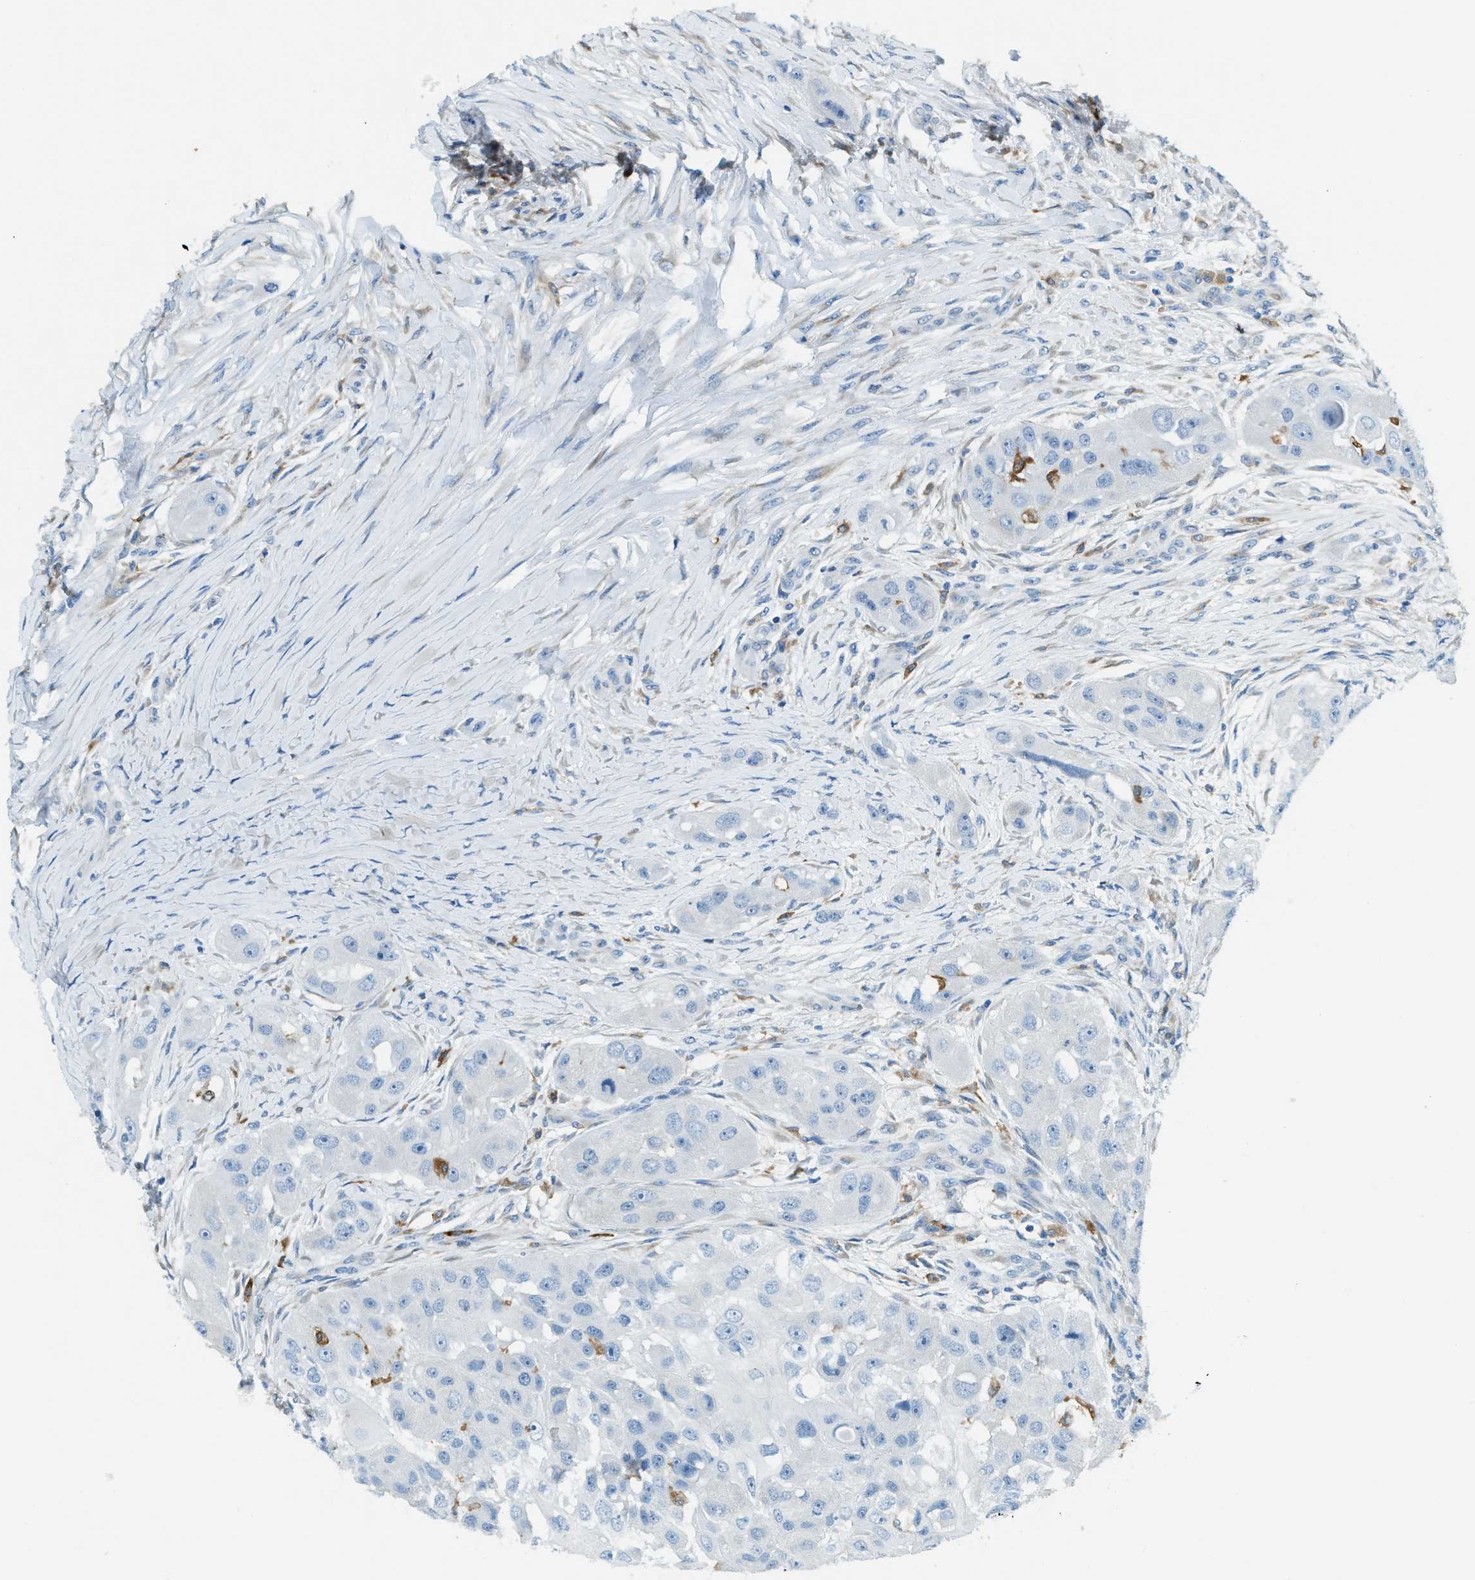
{"staining": {"intensity": "negative", "quantity": "none", "location": "none"}, "tissue": "head and neck cancer", "cell_type": "Tumor cells", "image_type": "cancer", "snomed": [{"axis": "morphology", "description": "Normal tissue, NOS"}, {"axis": "morphology", "description": "Squamous cell carcinoma, NOS"}, {"axis": "topography", "description": "Skeletal muscle"}, {"axis": "topography", "description": "Head-Neck"}], "caption": "Immunohistochemical staining of human head and neck squamous cell carcinoma reveals no significant staining in tumor cells.", "gene": "MATCAP2", "patient": {"sex": "male", "age": 51}}